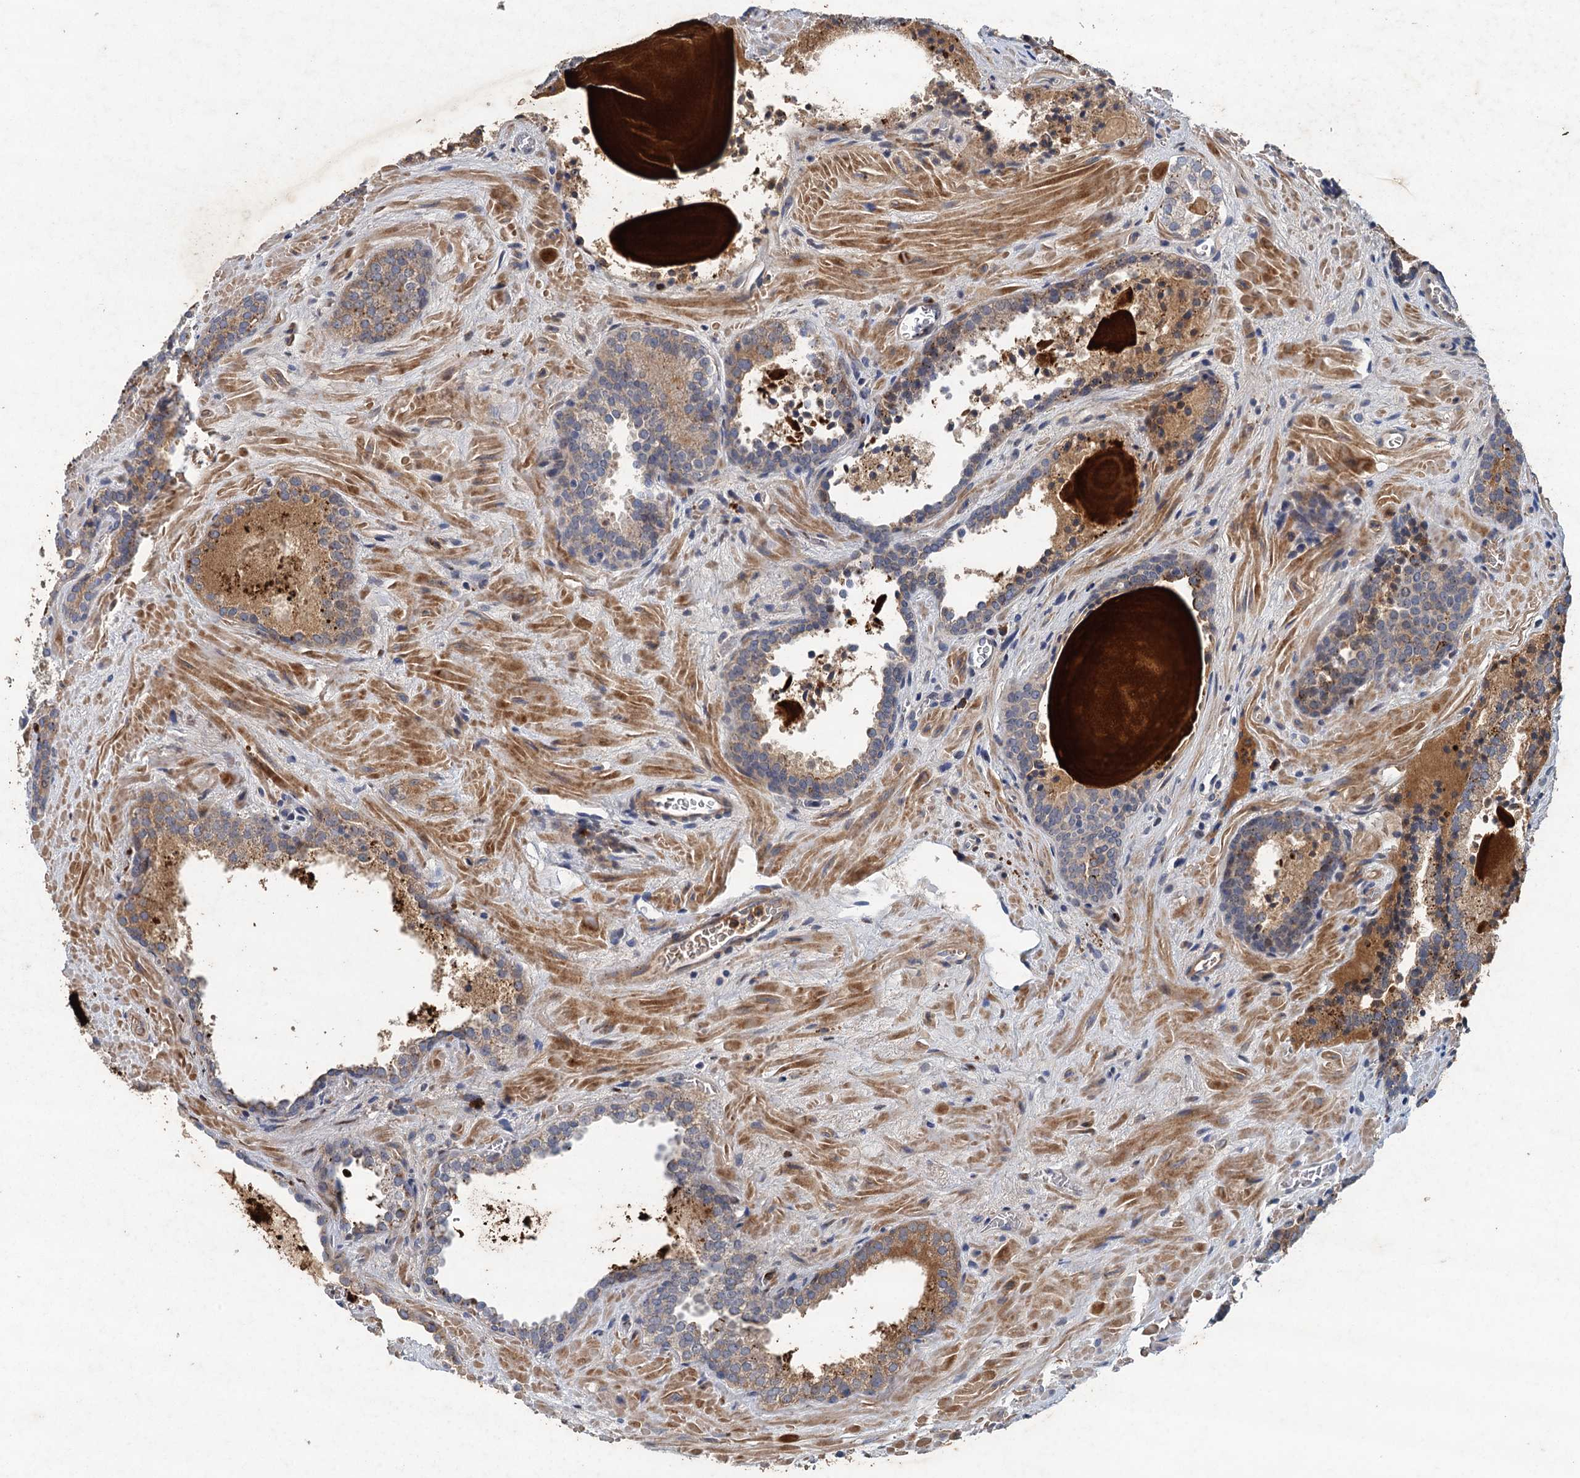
{"staining": {"intensity": "weak", "quantity": ">75%", "location": "cytoplasmic/membranous"}, "tissue": "prostate cancer", "cell_type": "Tumor cells", "image_type": "cancer", "snomed": [{"axis": "morphology", "description": "Adenocarcinoma, High grade"}, {"axis": "topography", "description": "Prostate"}], "caption": "Protein staining of adenocarcinoma (high-grade) (prostate) tissue shows weak cytoplasmic/membranous positivity in approximately >75% of tumor cells. The protein of interest is shown in brown color, while the nuclei are stained blue.", "gene": "TPCN1", "patient": {"sex": "male", "age": 66}}